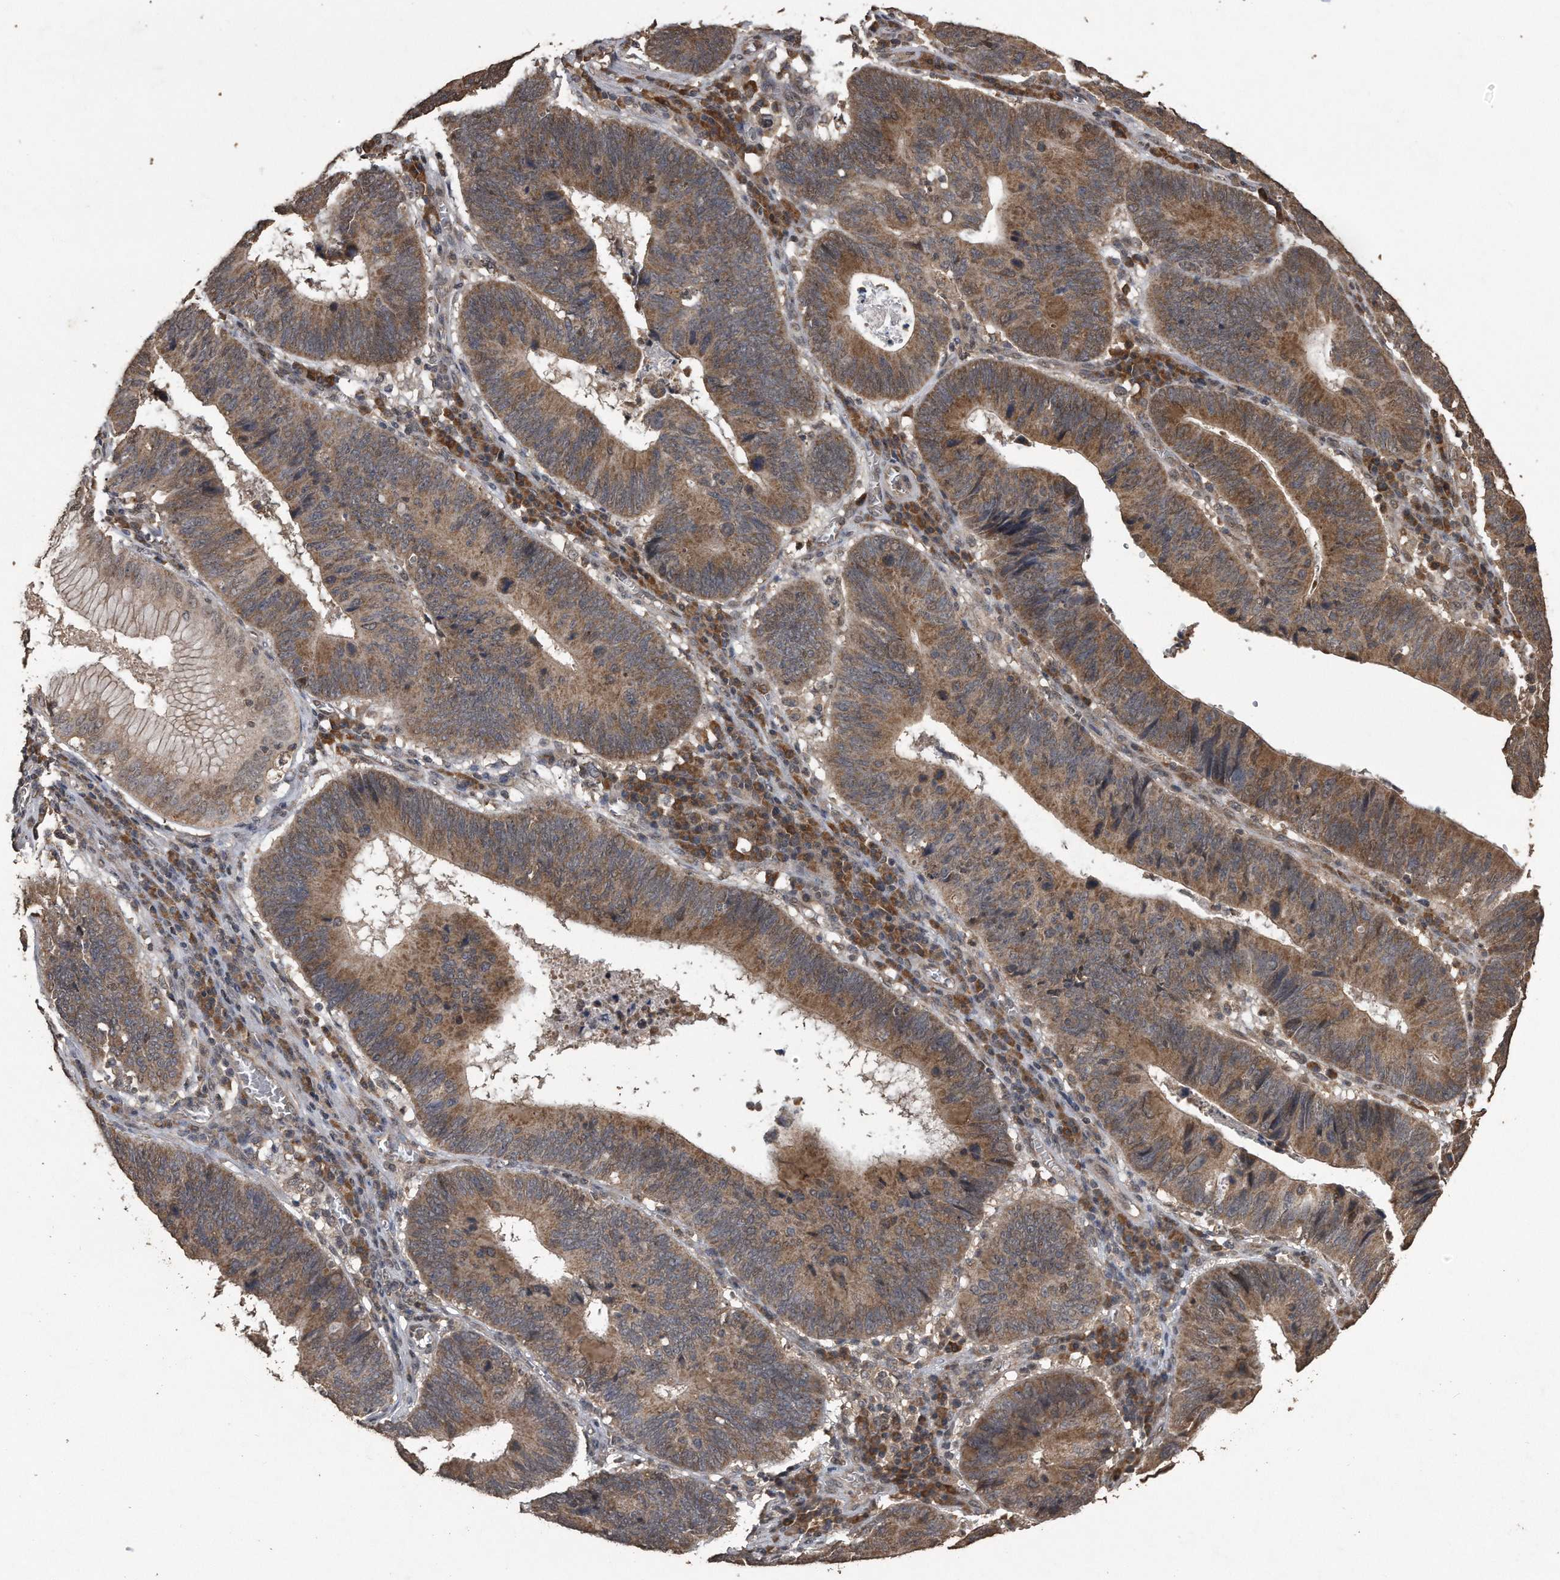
{"staining": {"intensity": "moderate", "quantity": ">75%", "location": "cytoplasmic/membranous"}, "tissue": "stomach cancer", "cell_type": "Tumor cells", "image_type": "cancer", "snomed": [{"axis": "morphology", "description": "Adenocarcinoma, NOS"}, {"axis": "topography", "description": "Stomach"}], "caption": "Immunohistochemistry (IHC) photomicrograph of human stomach cancer stained for a protein (brown), which demonstrates medium levels of moderate cytoplasmic/membranous positivity in about >75% of tumor cells.", "gene": "CRYZL1", "patient": {"sex": "male", "age": 59}}